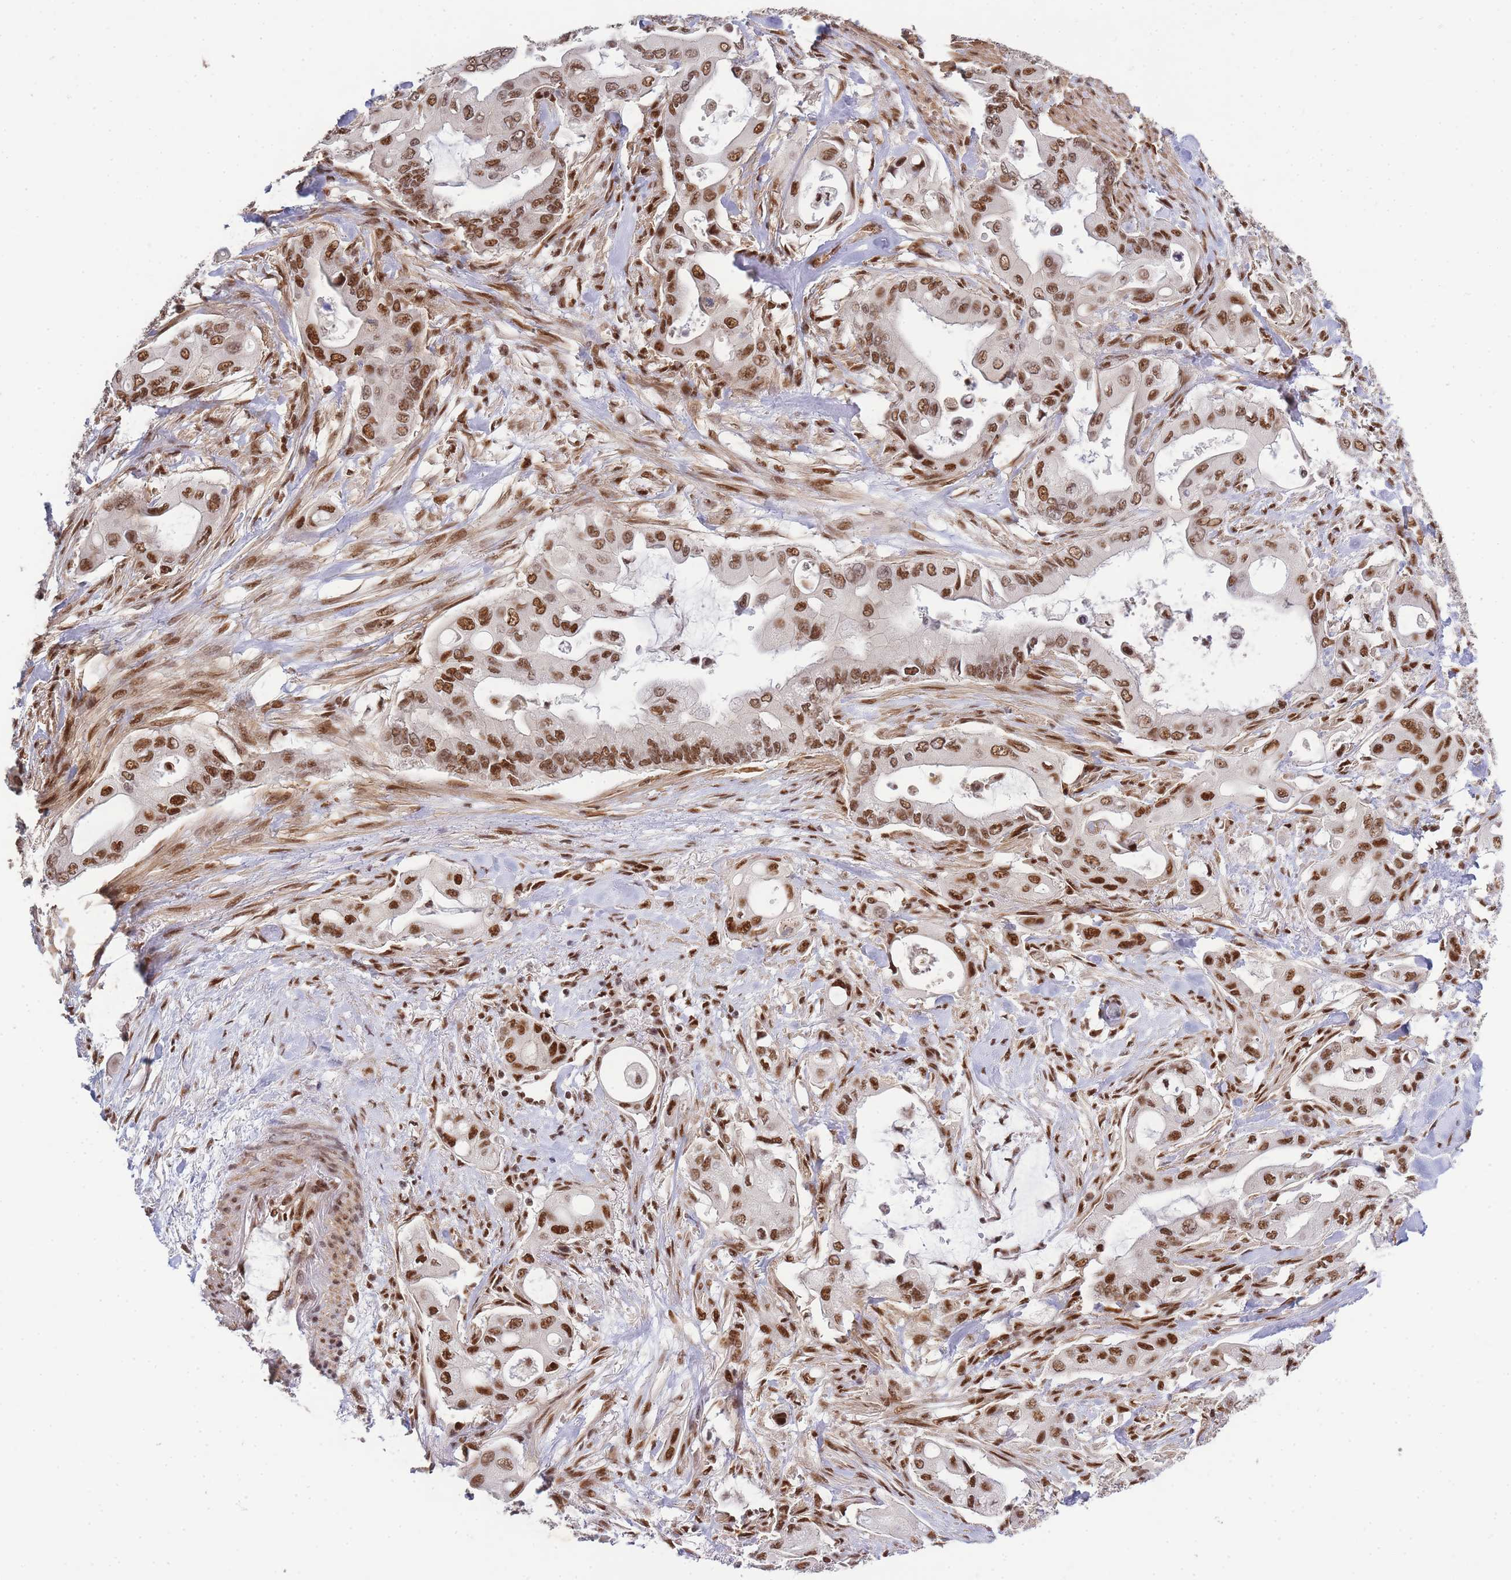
{"staining": {"intensity": "strong", "quantity": ">75%", "location": "nuclear"}, "tissue": "pancreatic cancer", "cell_type": "Tumor cells", "image_type": "cancer", "snomed": [{"axis": "morphology", "description": "Adenocarcinoma, NOS"}, {"axis": "topography", "description": "Pancreas"}], "caption": "Tumor cells show strong nuclear positivity in about >75% of cells in pancreatic adenocarcinoma.", "gene": "PRKDC", "patient": {"sex": "male", "age": 57}}